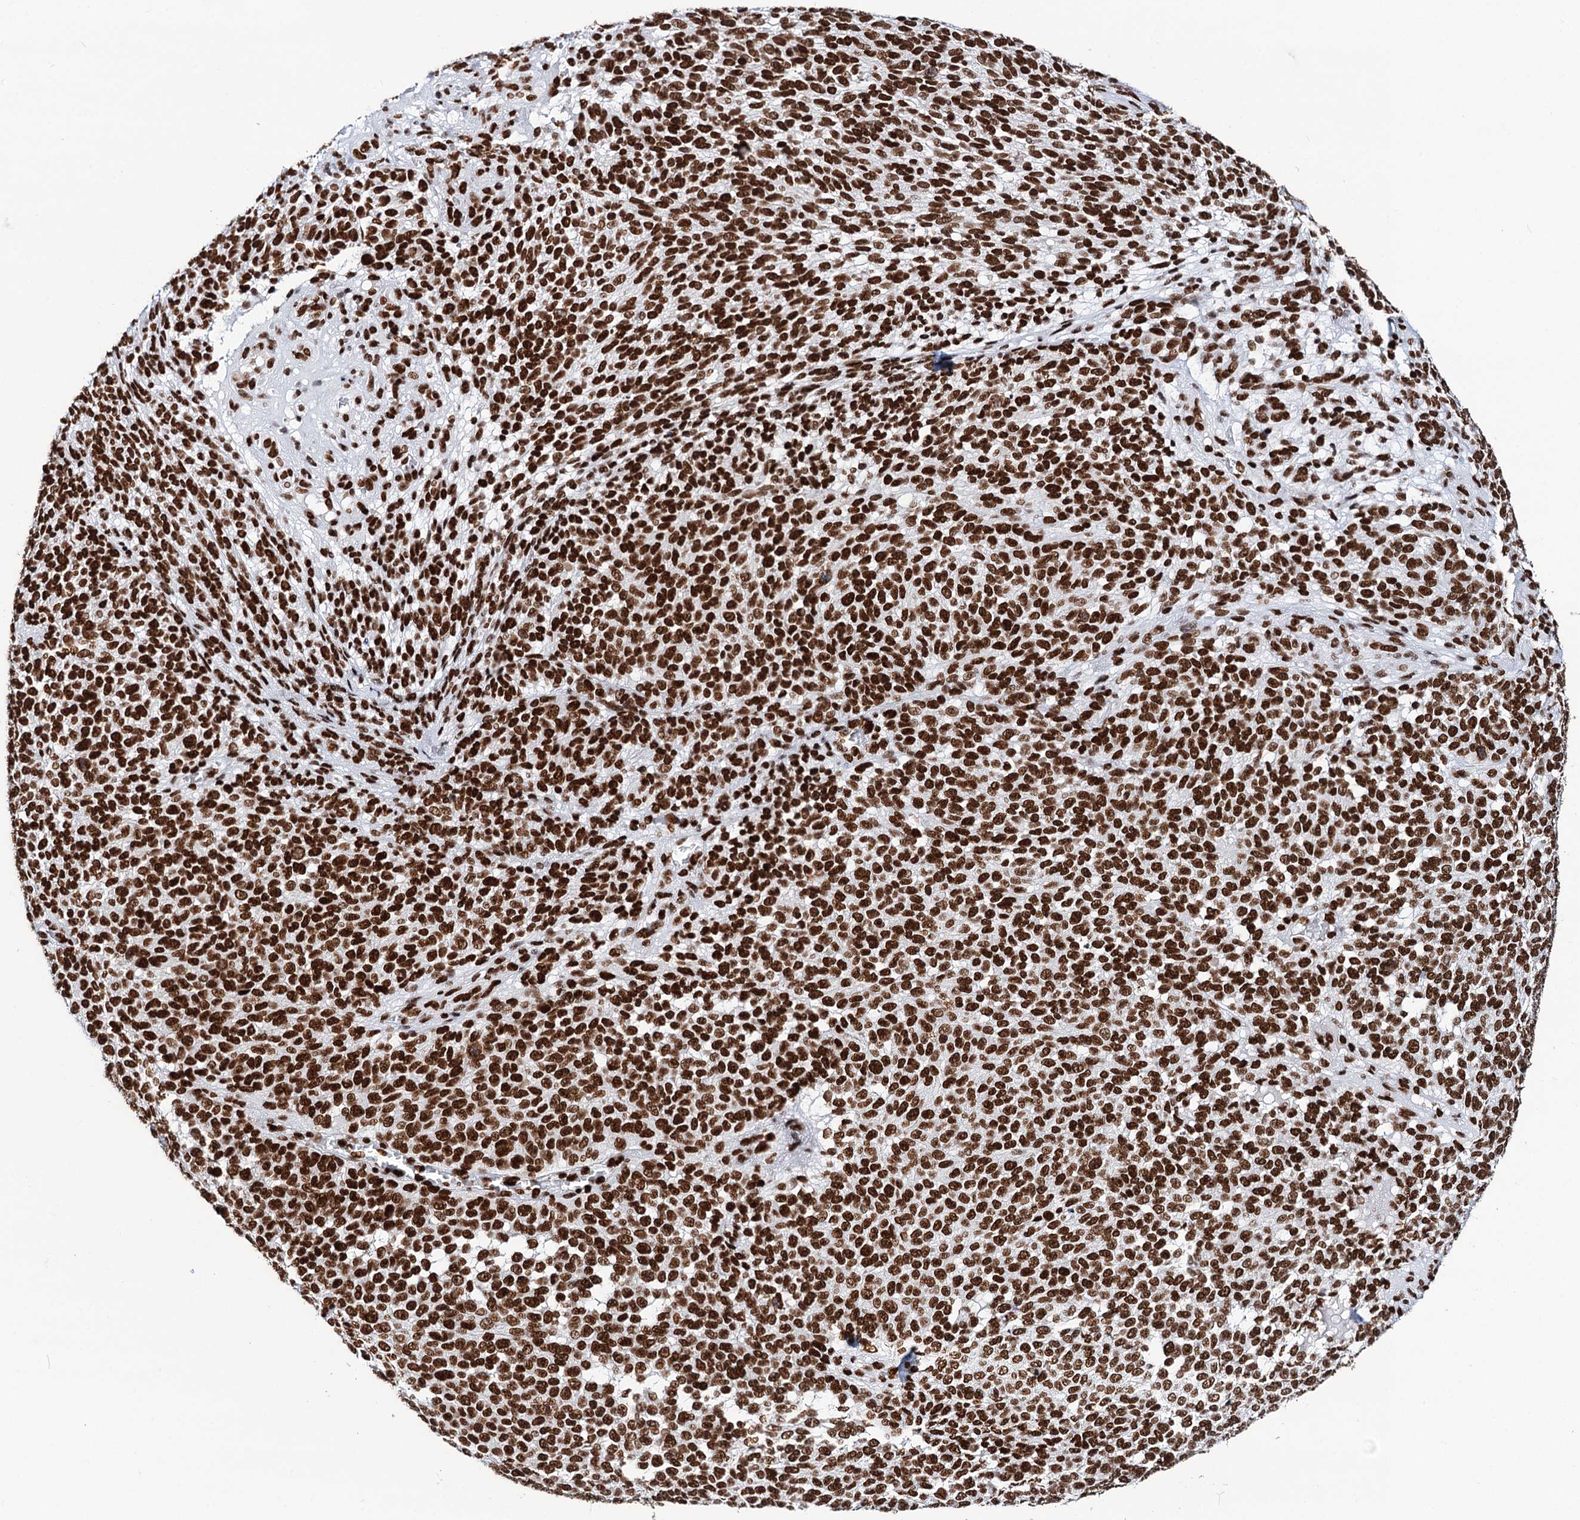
{"staining": {"intensity": "strong", "quantity": ">75%", "location": "nuclear"}, "tissue": "melanoma", "cell_type": "Tumor cells", "image_type": "cancer", "snomed": [{"axis": "morphology", "description": "Malignant melanoma, NOS"}, {"axis": "topography", "description": "Skin"}], "caption": "Melanoma tissue displays strong nuclear positivity in approximately >75% of tumor cells, visualized by immunohistochemistry.", "gene": "MATR3", "patient": {"sex": "male", "age": 49}}